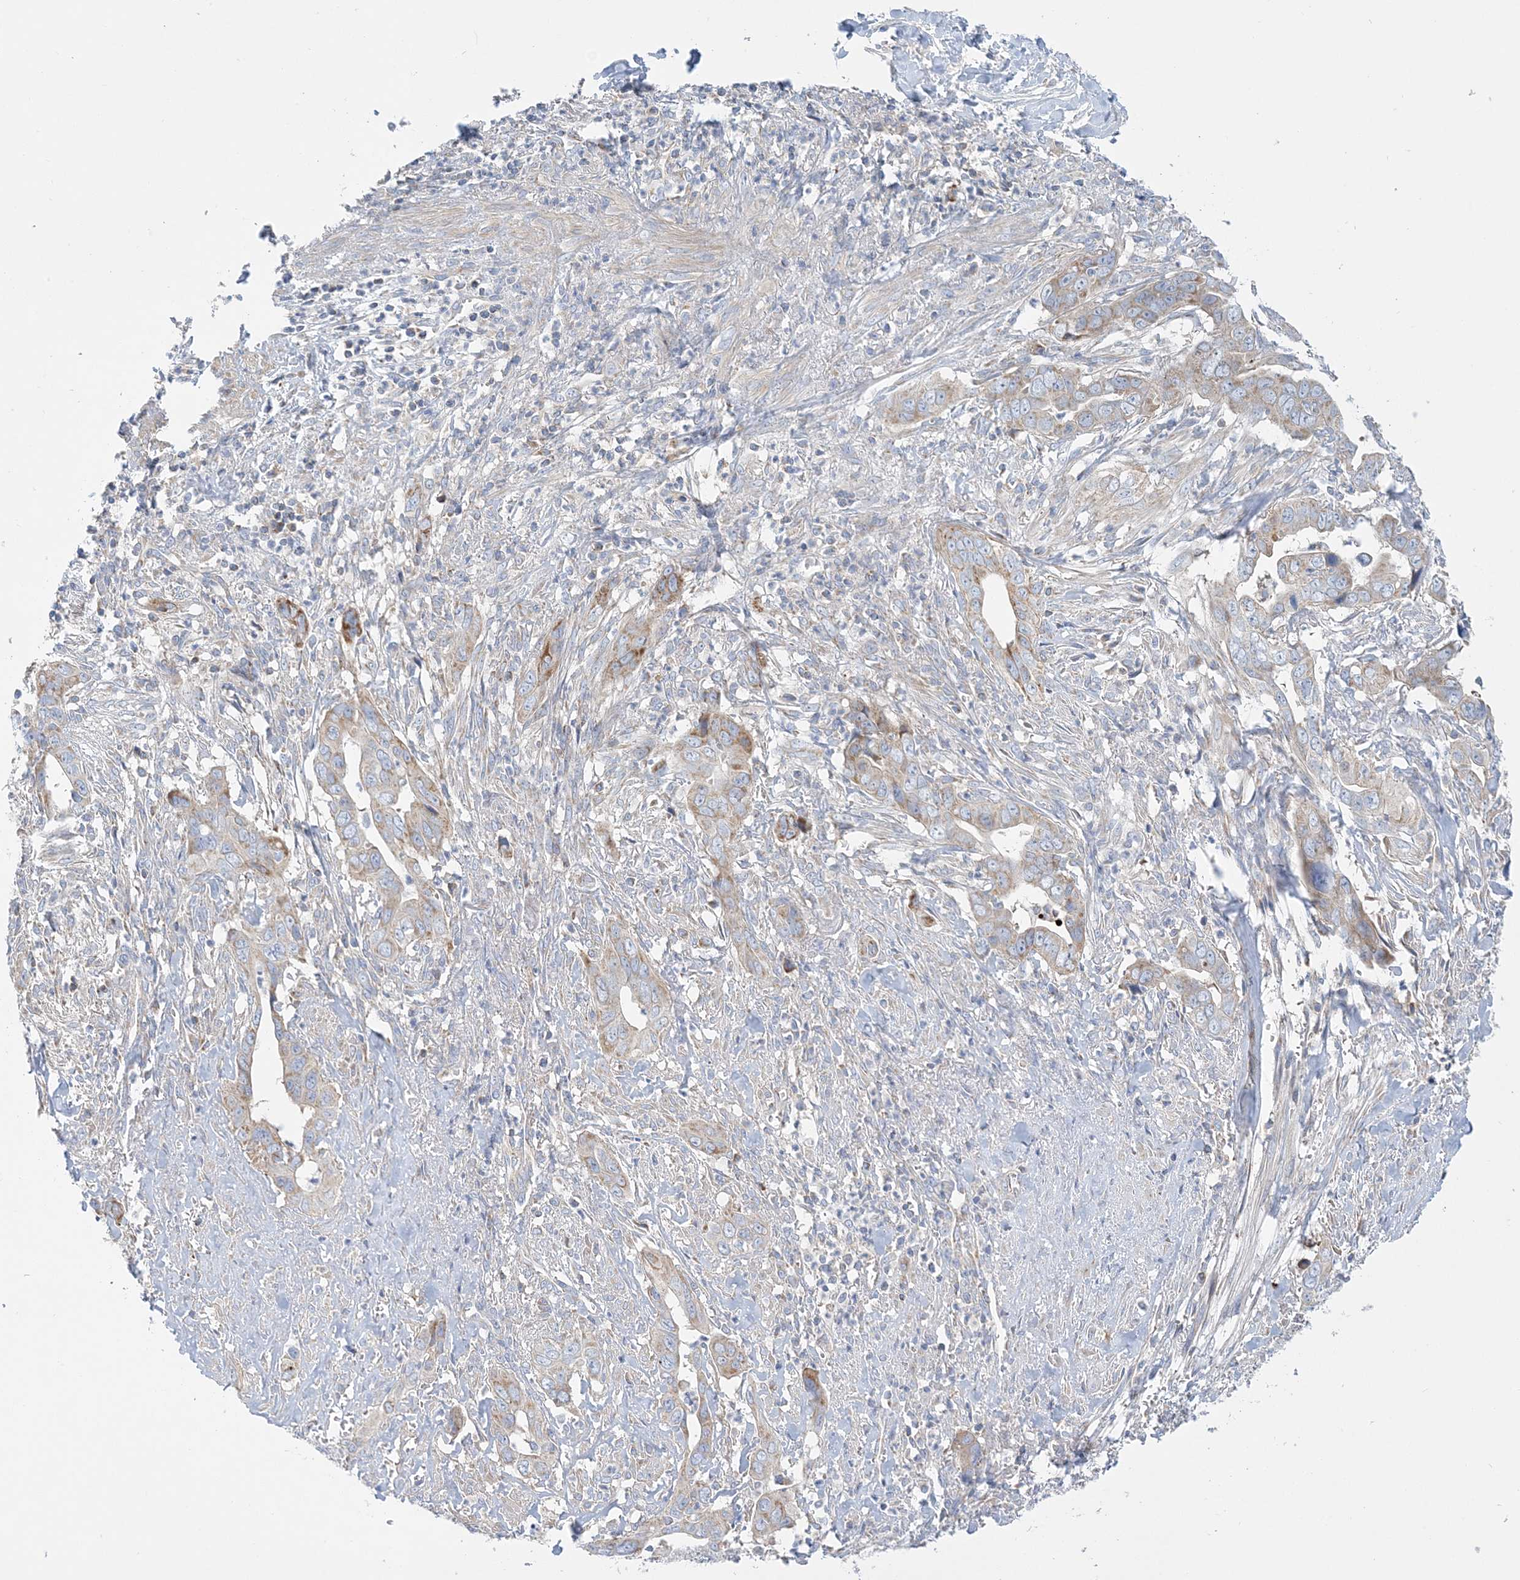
{"staining": {"intensity": "moderate", "quantity": "<25%", "location": "cytoplasmic/membranous"}, "tissue": "liver cancer", "cell_type": "Tumor cells", "image_type": "cancer", "snomed": [{"axis": "morphology", "description": "Cholangiocarcinoma"}, {"axis": "topography", "description": "Liver"}], "caption": "There is low levels of moderate cytoplasmic/membranous staining in tumor cells of cholangiocarcinoma (liver), as demonstrated by immunohistochemical staining (brown color).", "gene": "TBC1D14", "patient": {"sex": "female", "age": 79}}